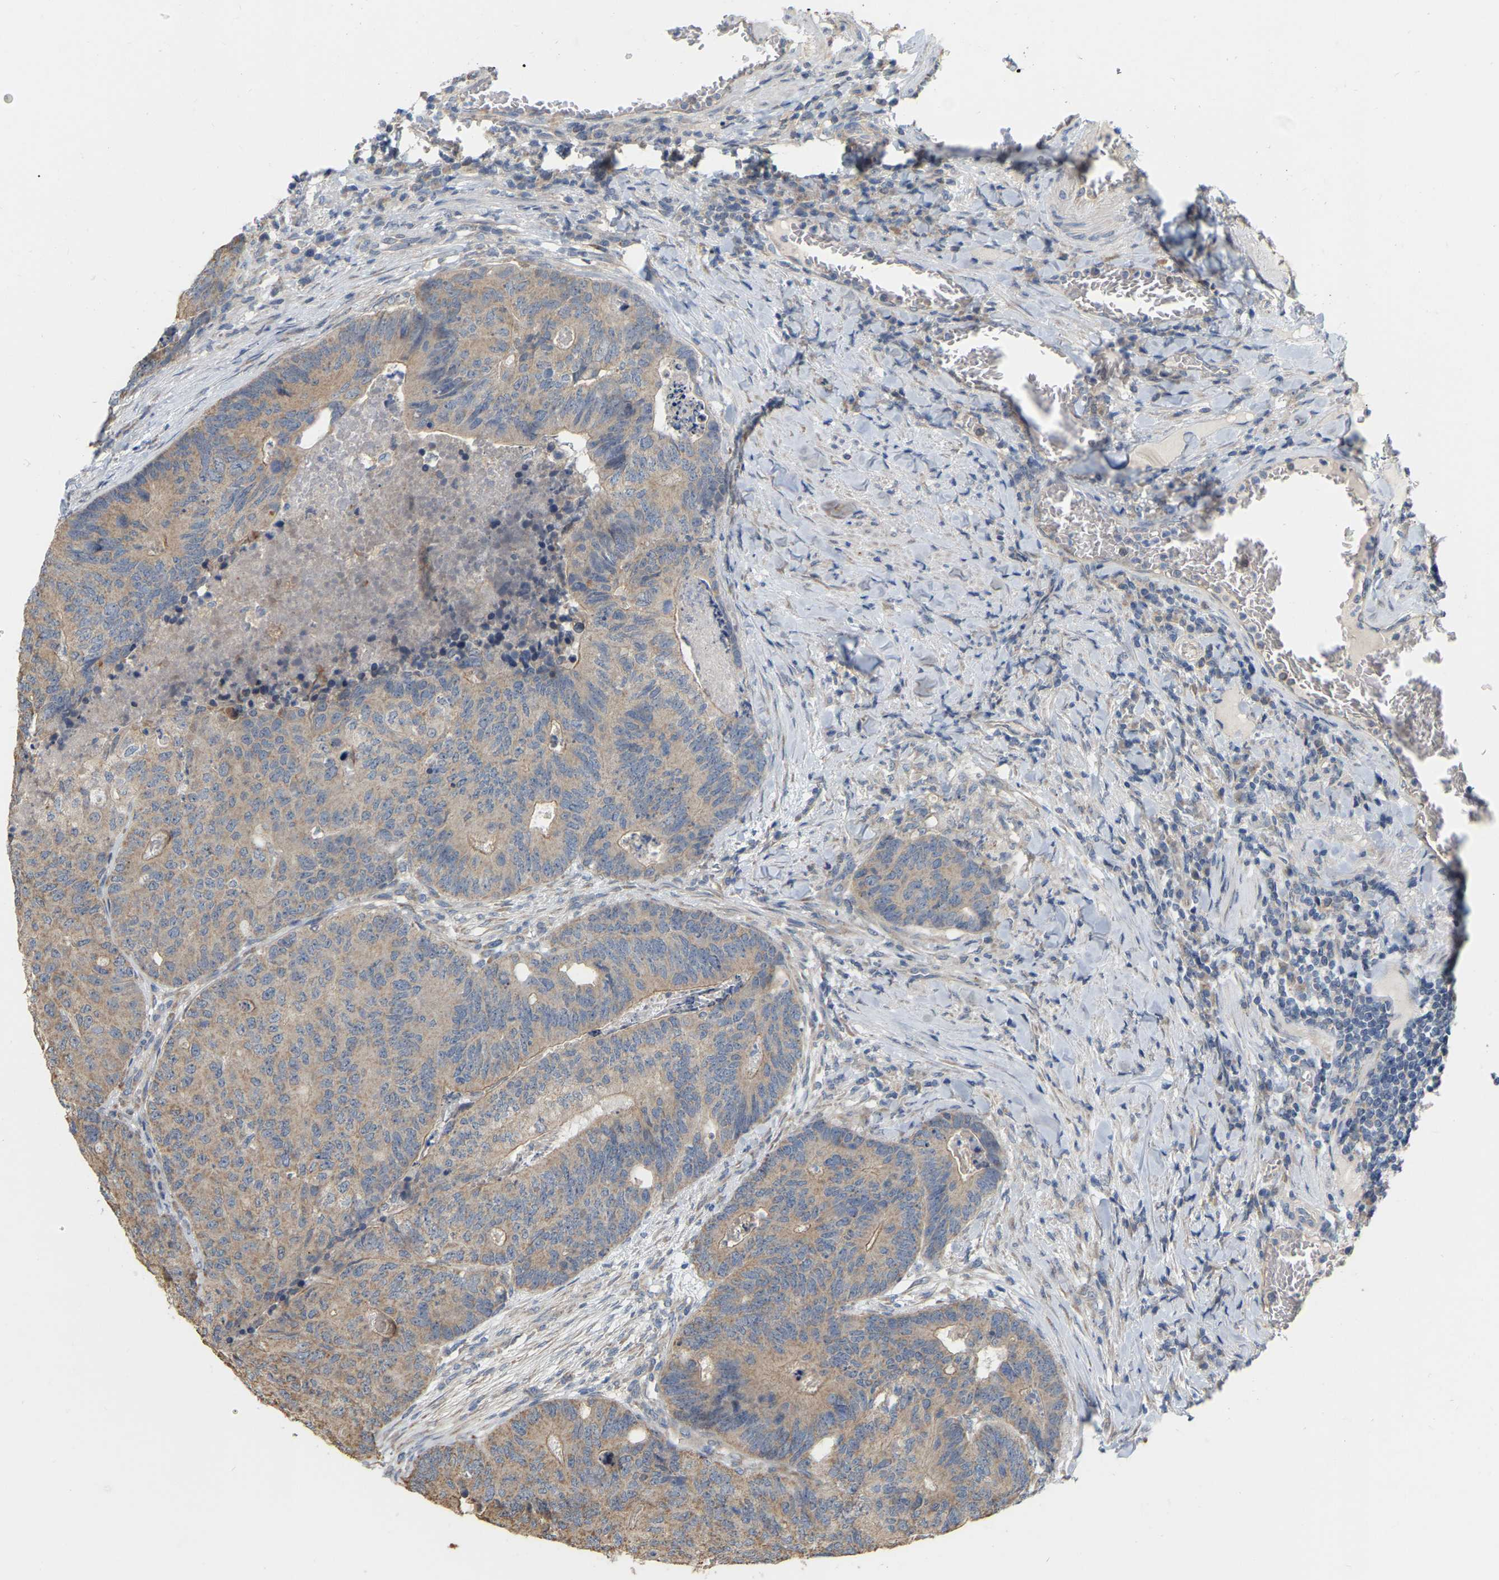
{"staining": {"intensity": "moderate", "quantity": "25%-75%", "location": "cytoplasmic/membranous"}, "tissue": "colorectal cancer", "cell_type": "Tumor cells", "image_type": "cancer", "snomed": [{"axis": "morphology", "description": "Adenocarcinoma, NOS"}, {"axis": "topography", "description": "Colon"}], "caption": "Human colorectal adenocarcinoma stained with a brown dye shows moderate cytoplasmic/membranous positive staining in about 25%-75% of tumor cells.", "gene": "SSH1", "patient": {"sex": "female", "age": 67}}